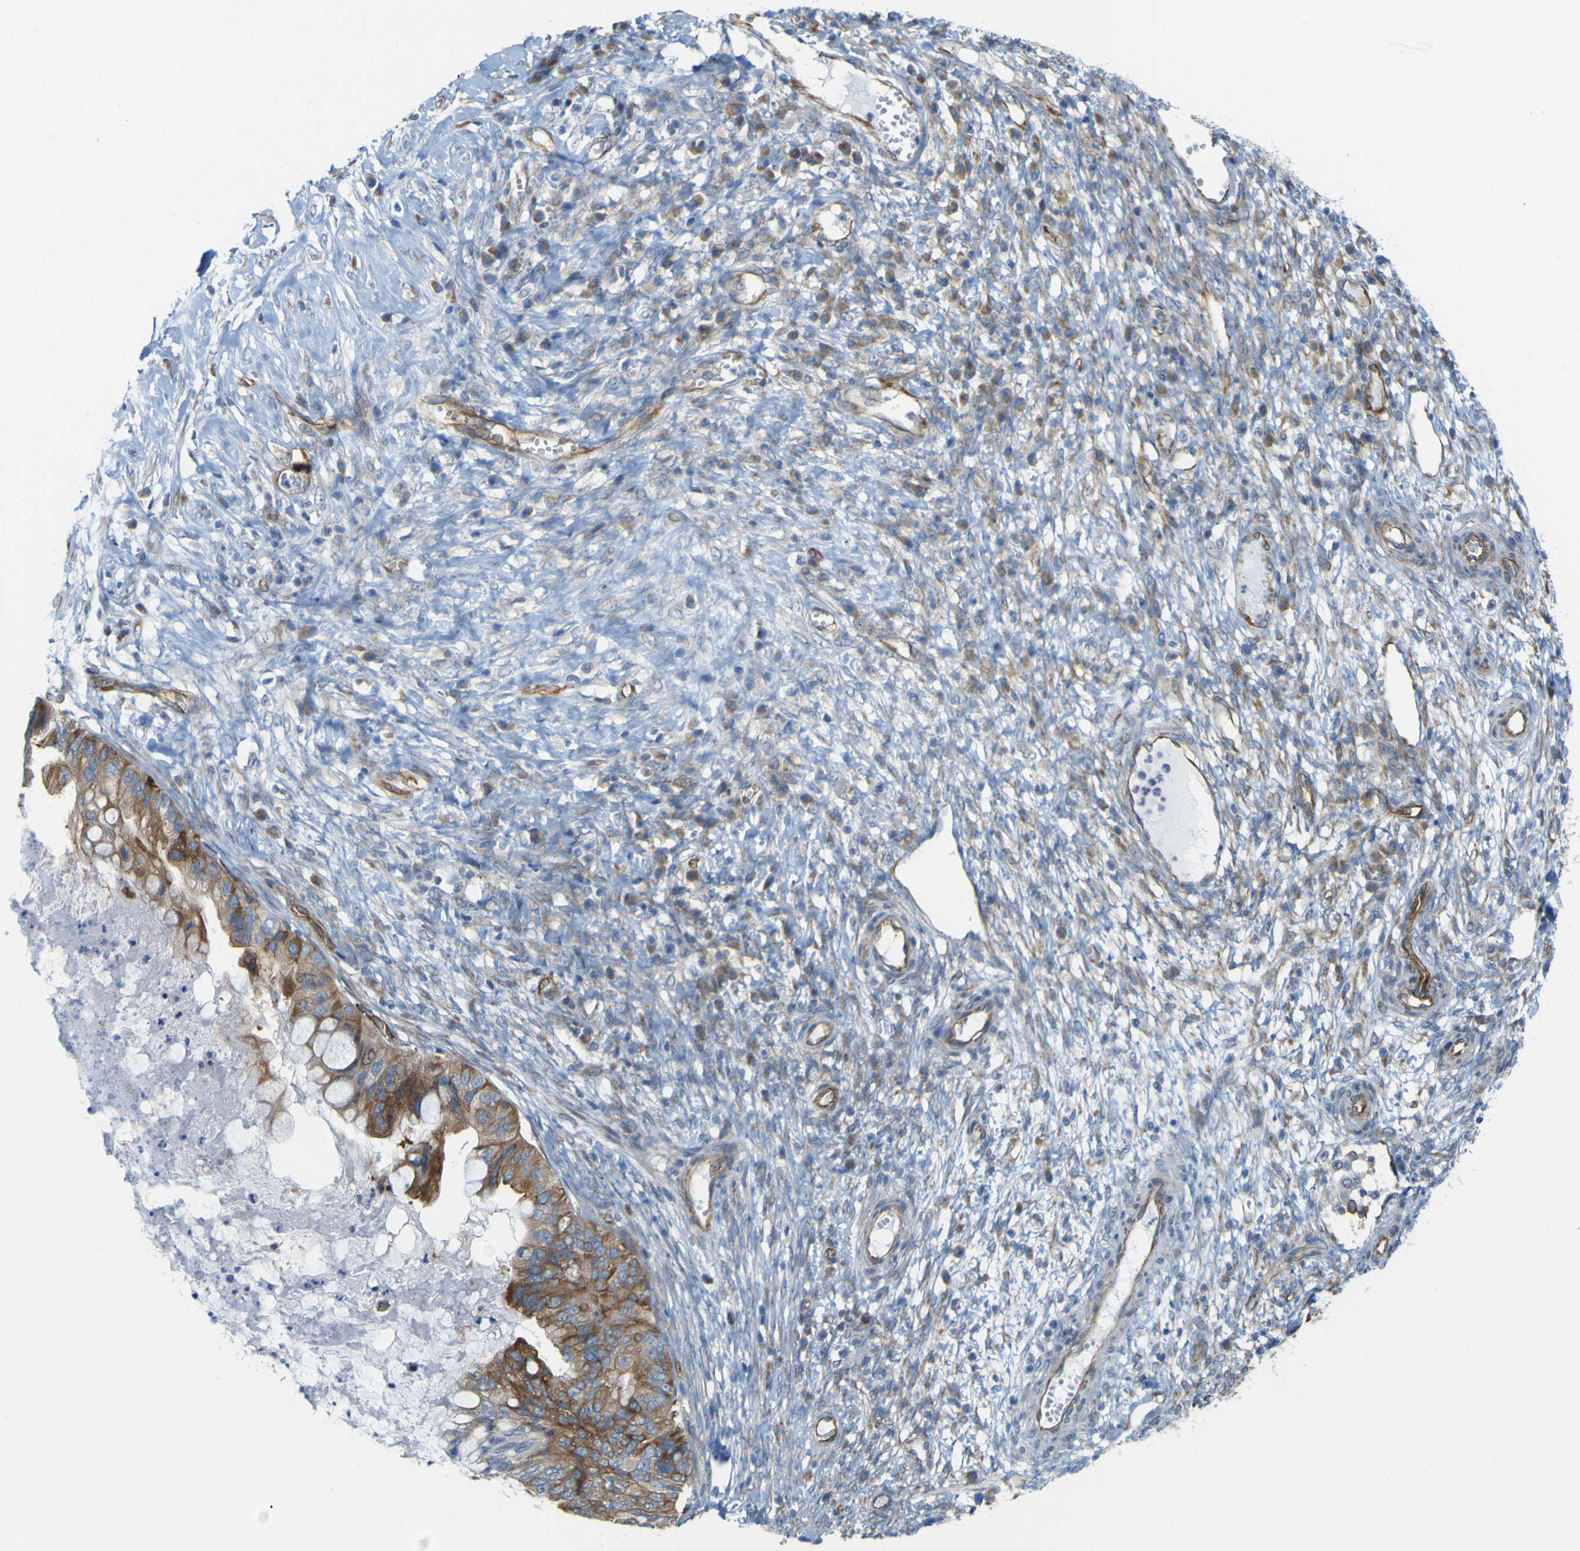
{"staining": {"intensity": "moderate", "quantity": ">75%", "location": "cytoplasmic/membranous"}, "tissue": "ovarian cancer", "cell_type": "Tumor cells", "image_type": "cancer", "snomed": [{"axis": "morphology", "description": "Cystadenocarcinoma, mucinous, NOS"}, {"axis": "topography", "description": "Ovary"}], "caption": "IHC image of human ovarian mucinous cystadenocarcinoma stained for a protein (brown), which reveals medium levels of moderate cytoplasmic/membranous staining in about >75% of tumor cells.", "gene": "JPH1", "patient": {"sex": "female", "age": 80}}